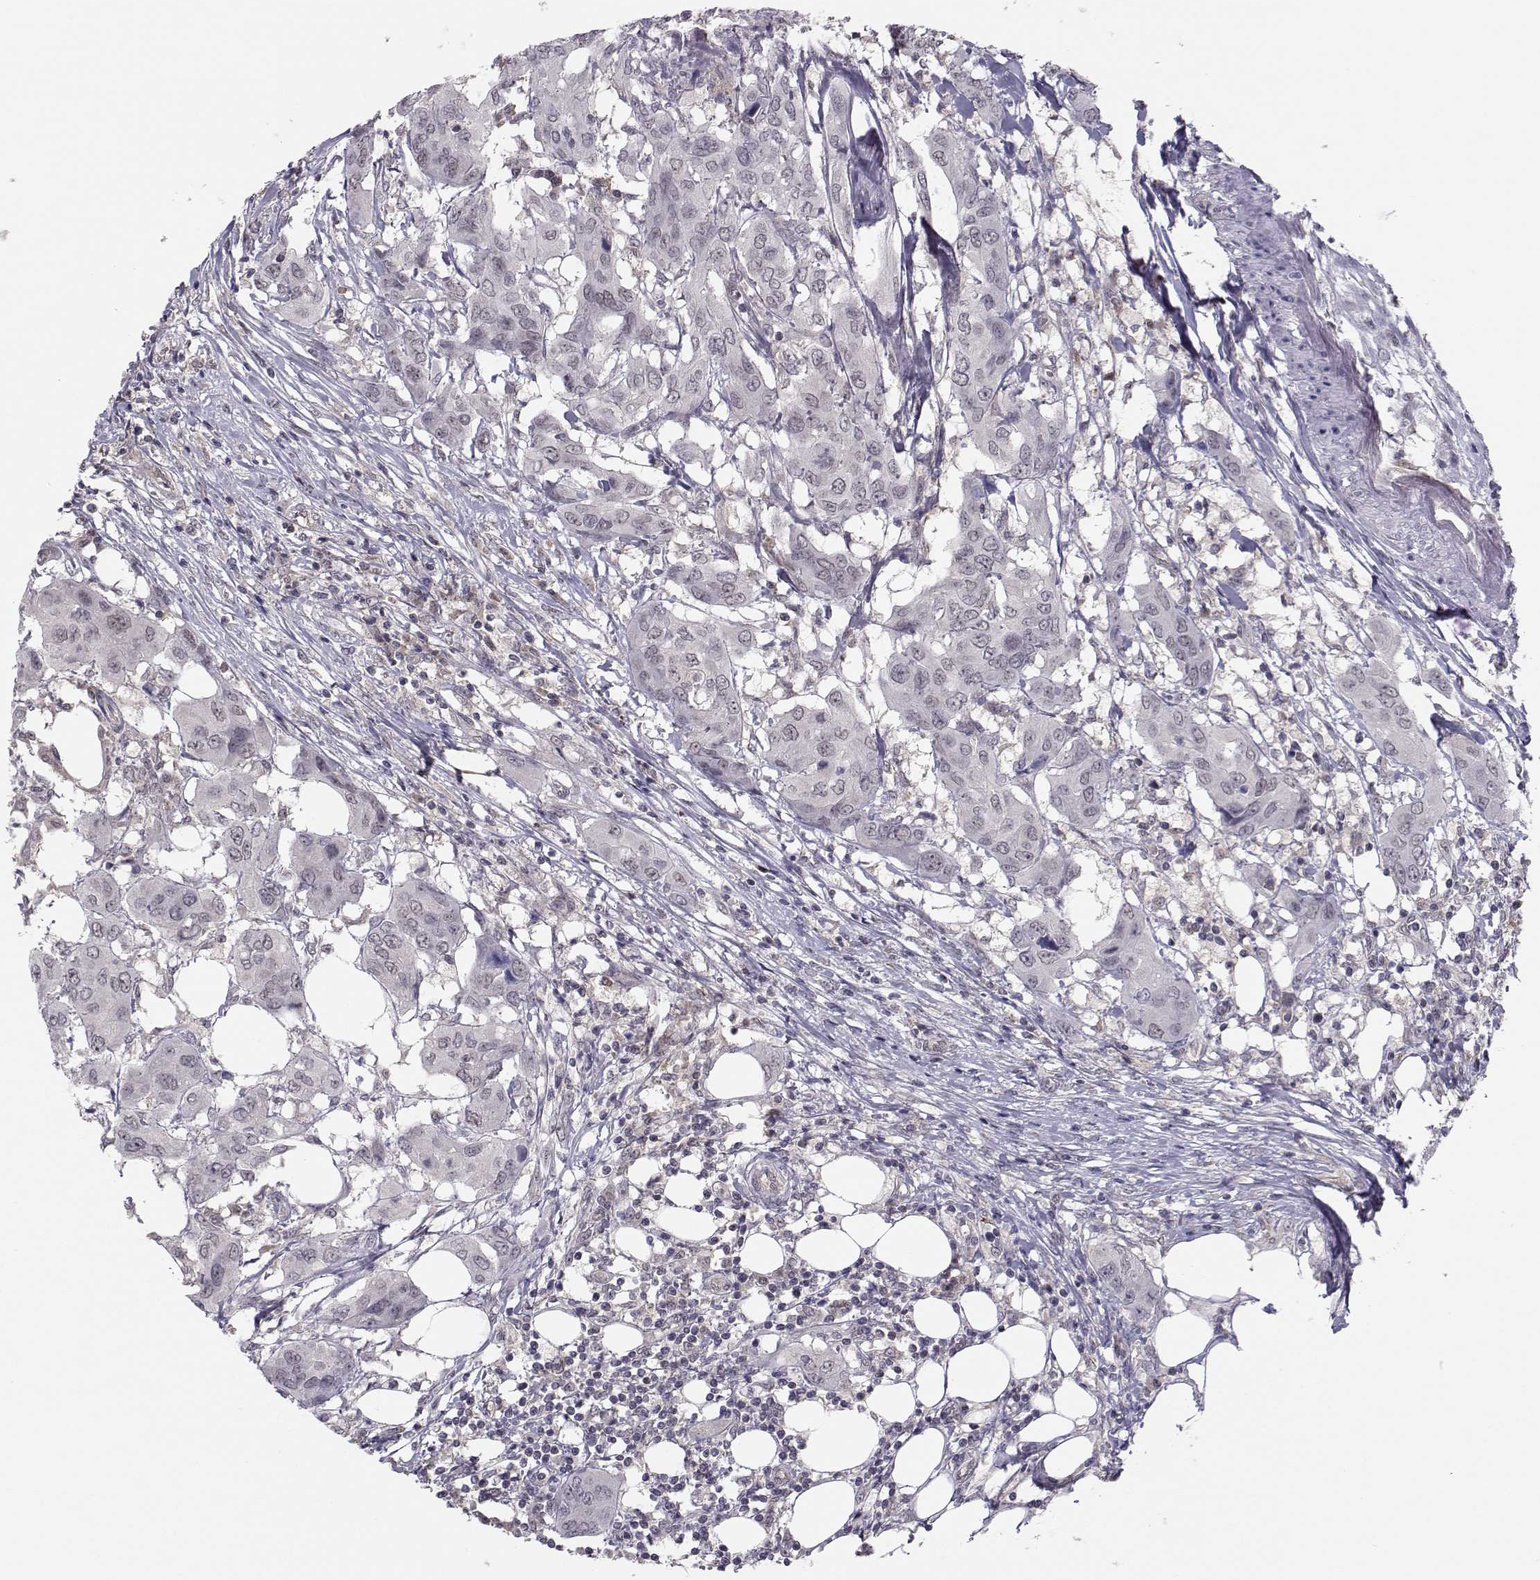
{"staining": {"intensity": "negative", "quantity": "none", "location": "none"}, "tissue": "urothelial cancer", "cell_type": "Tumor cells", "image_type": "cancer", "snomed": [{"axis": "morphology", "description": "Urothelial carcinoma, NOS"}, {"axis": "morphology", "description": "Urothelial carcinoma, High grade"}, {"axis": "topography", "description": "Urinary bladder"}], "caption": "The micrograph shows no significant expression in tumor cells of transitional cell carcinoma.", "gene": "KIF13B", "patient": {"sex": "male", "age": 63}}